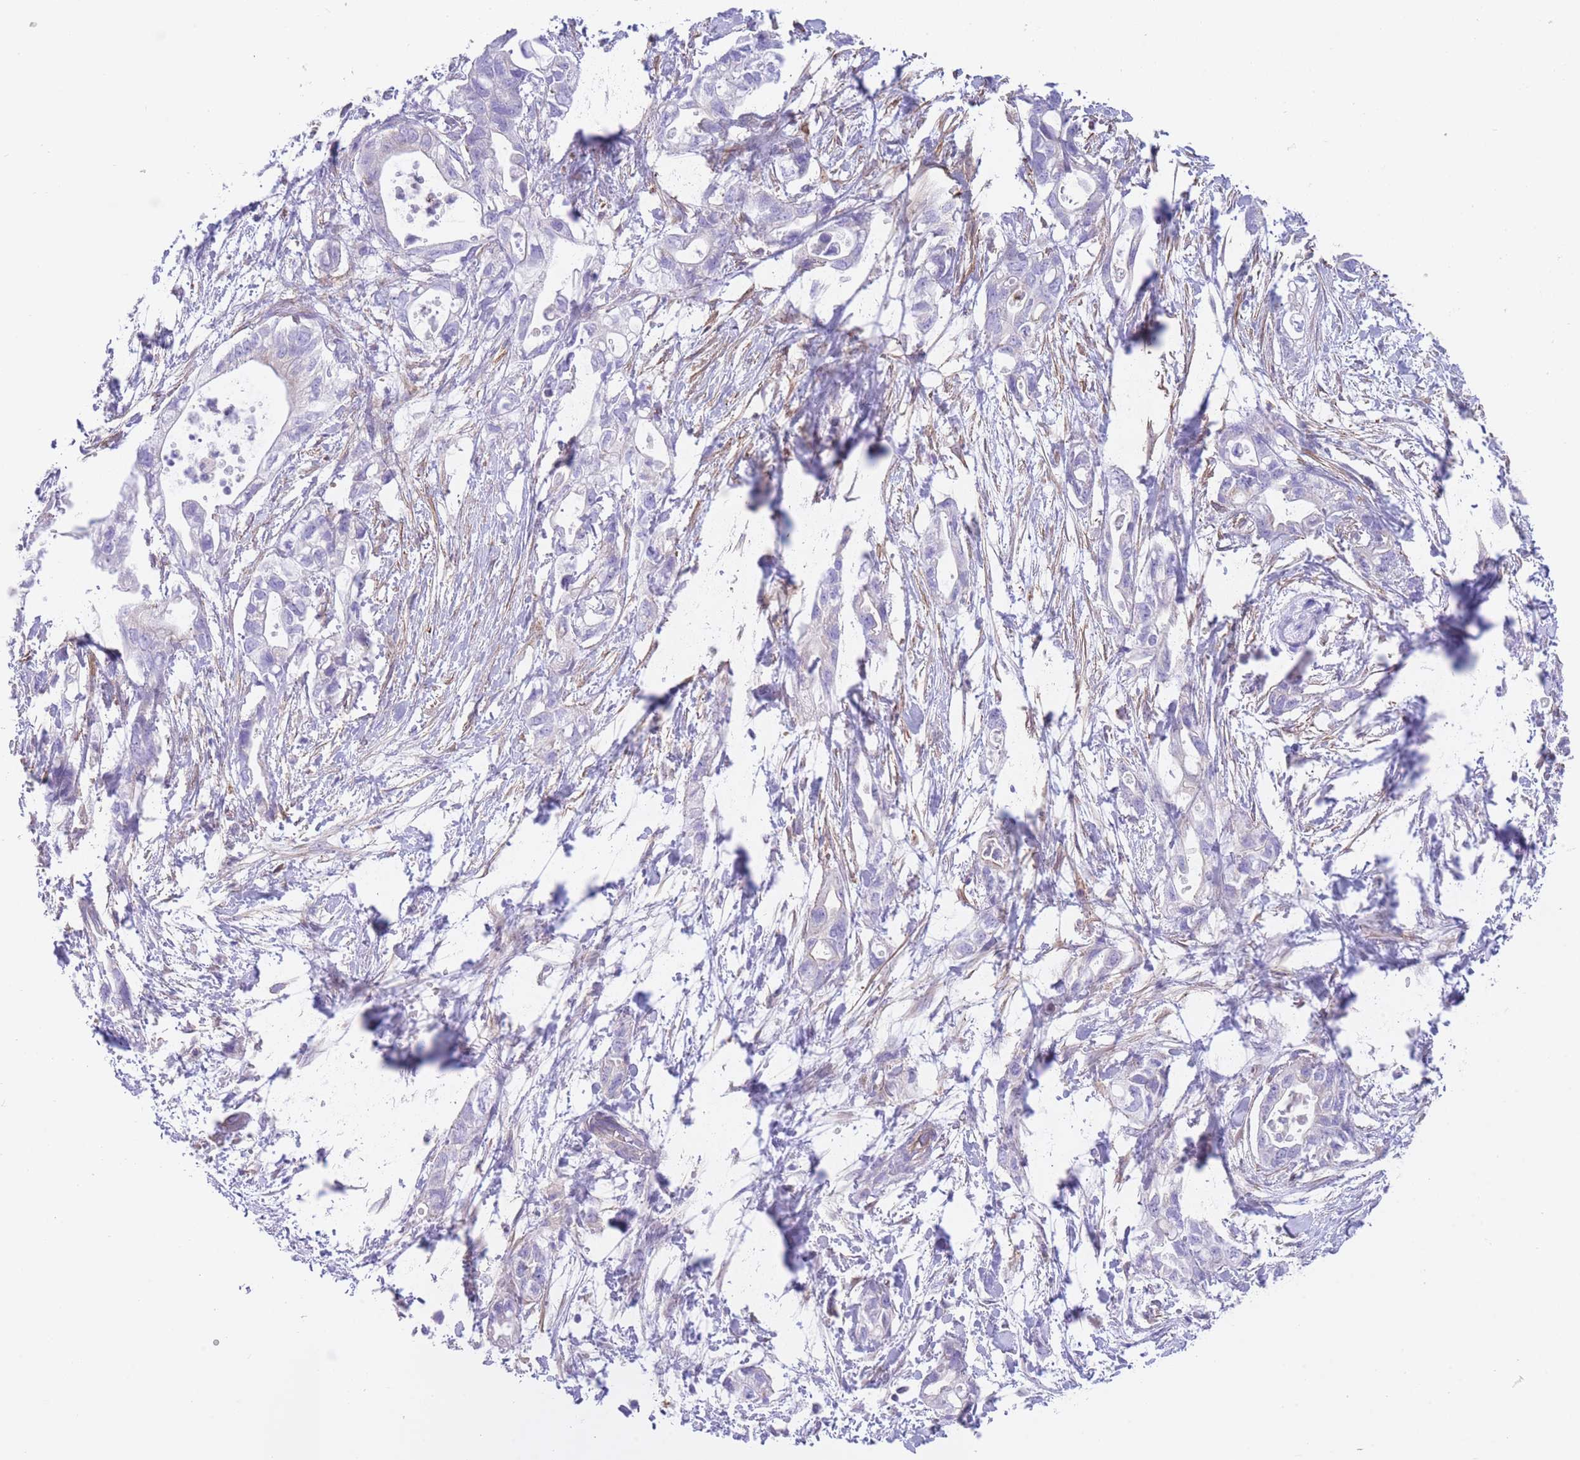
{"staining": {"intensity": "negative", "quantity": "none", "location": "none"}, "tissue": "pancreatic cancer", "cell_type": "Tumor cells", "image_type": "cancer", "snomed": [{"axis": "morphology", "description": "Adenocarcinoma, NOS"}, {"axis": "topography", "description": "Pancreas"}], "caption": "IHC of pancreatic cancer demonstrates no expression in tumor cells.", "gene": "LDB3", "patient": {"sex": "female", "age": 72}}